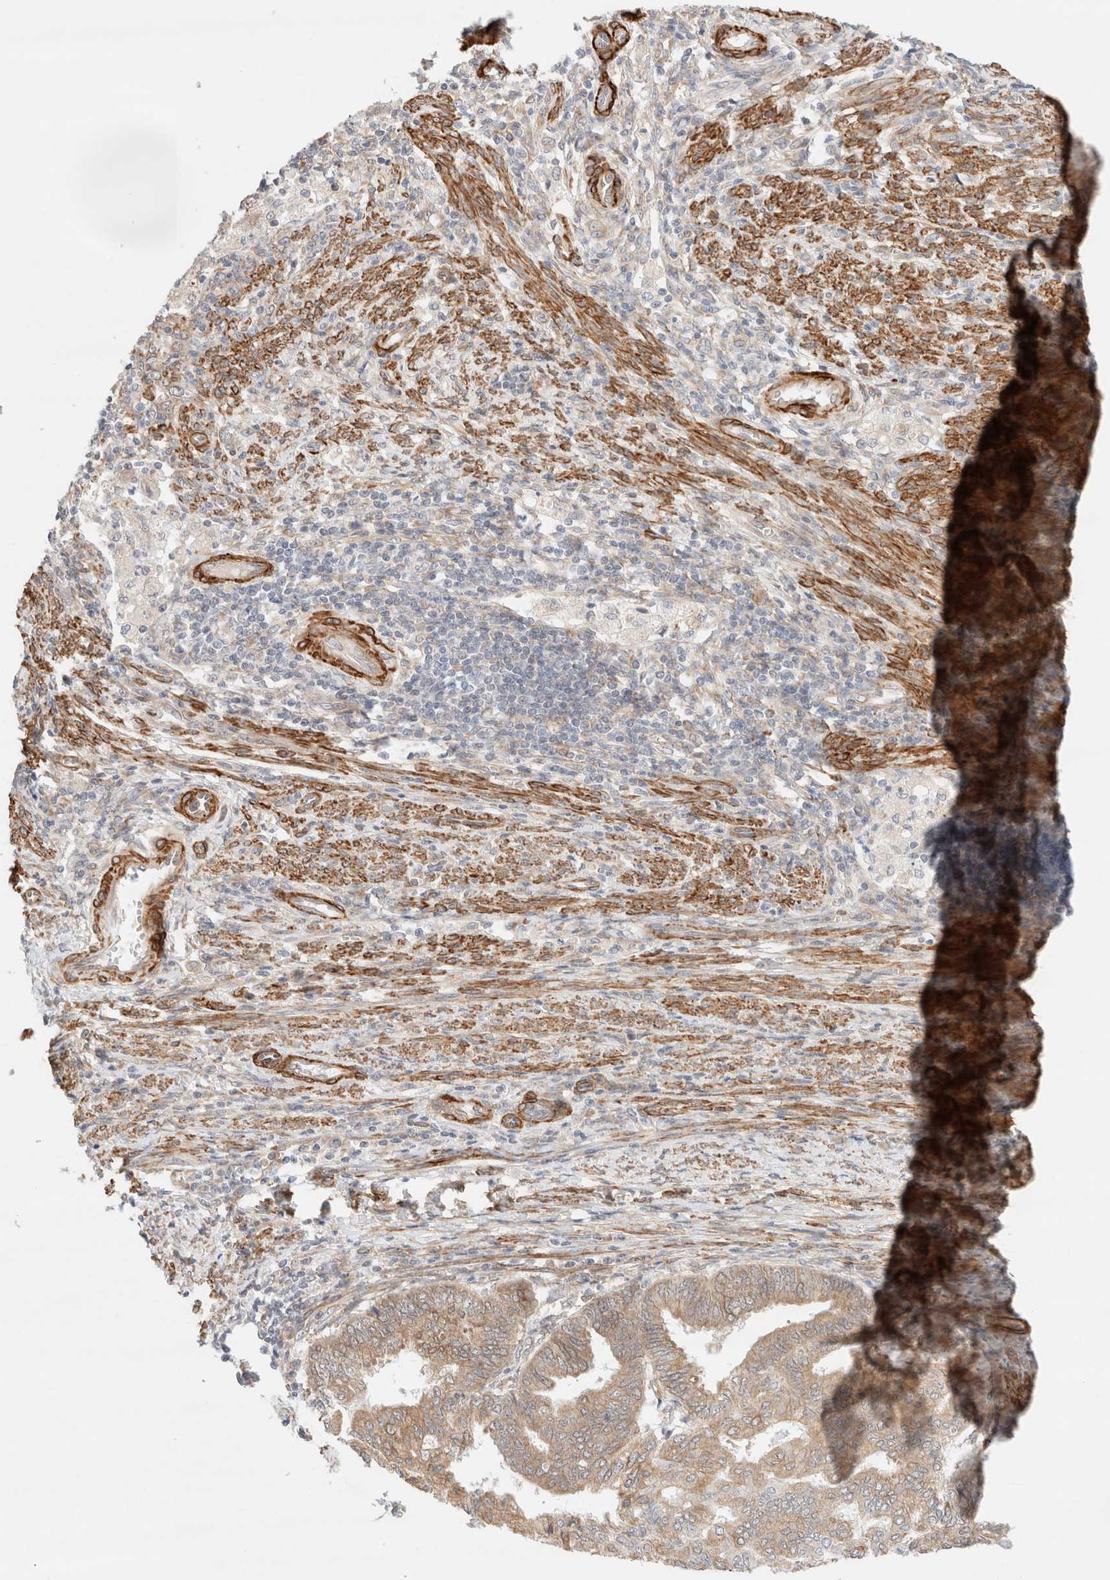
{"staining": {"intensity": "moderate", "quantity": ">75%", "location": "cytoplasmic/membranous"}, "tissue": "endometrial cancer", "cell_type": "Tumor cells", "image_type": "cancer", "snomed": [{"axis": "morphology", "description": "Polyp, NOS"}, {"axis": "morphology", "description": "Adenocarcinoma, NOS"}, {"axis": "morphology", "description": "Adenoma, NOS"}, {"axis": "topography", "description": "Endometrium"}], "caption": "Immunohistochemical staining of endometrial polyp demonstrates moderate cytoplasmic/membranous protein expression in about >75% of tumor cells.", "gene": "RRP15", "patient": {"sex": "female", "age": 79}}